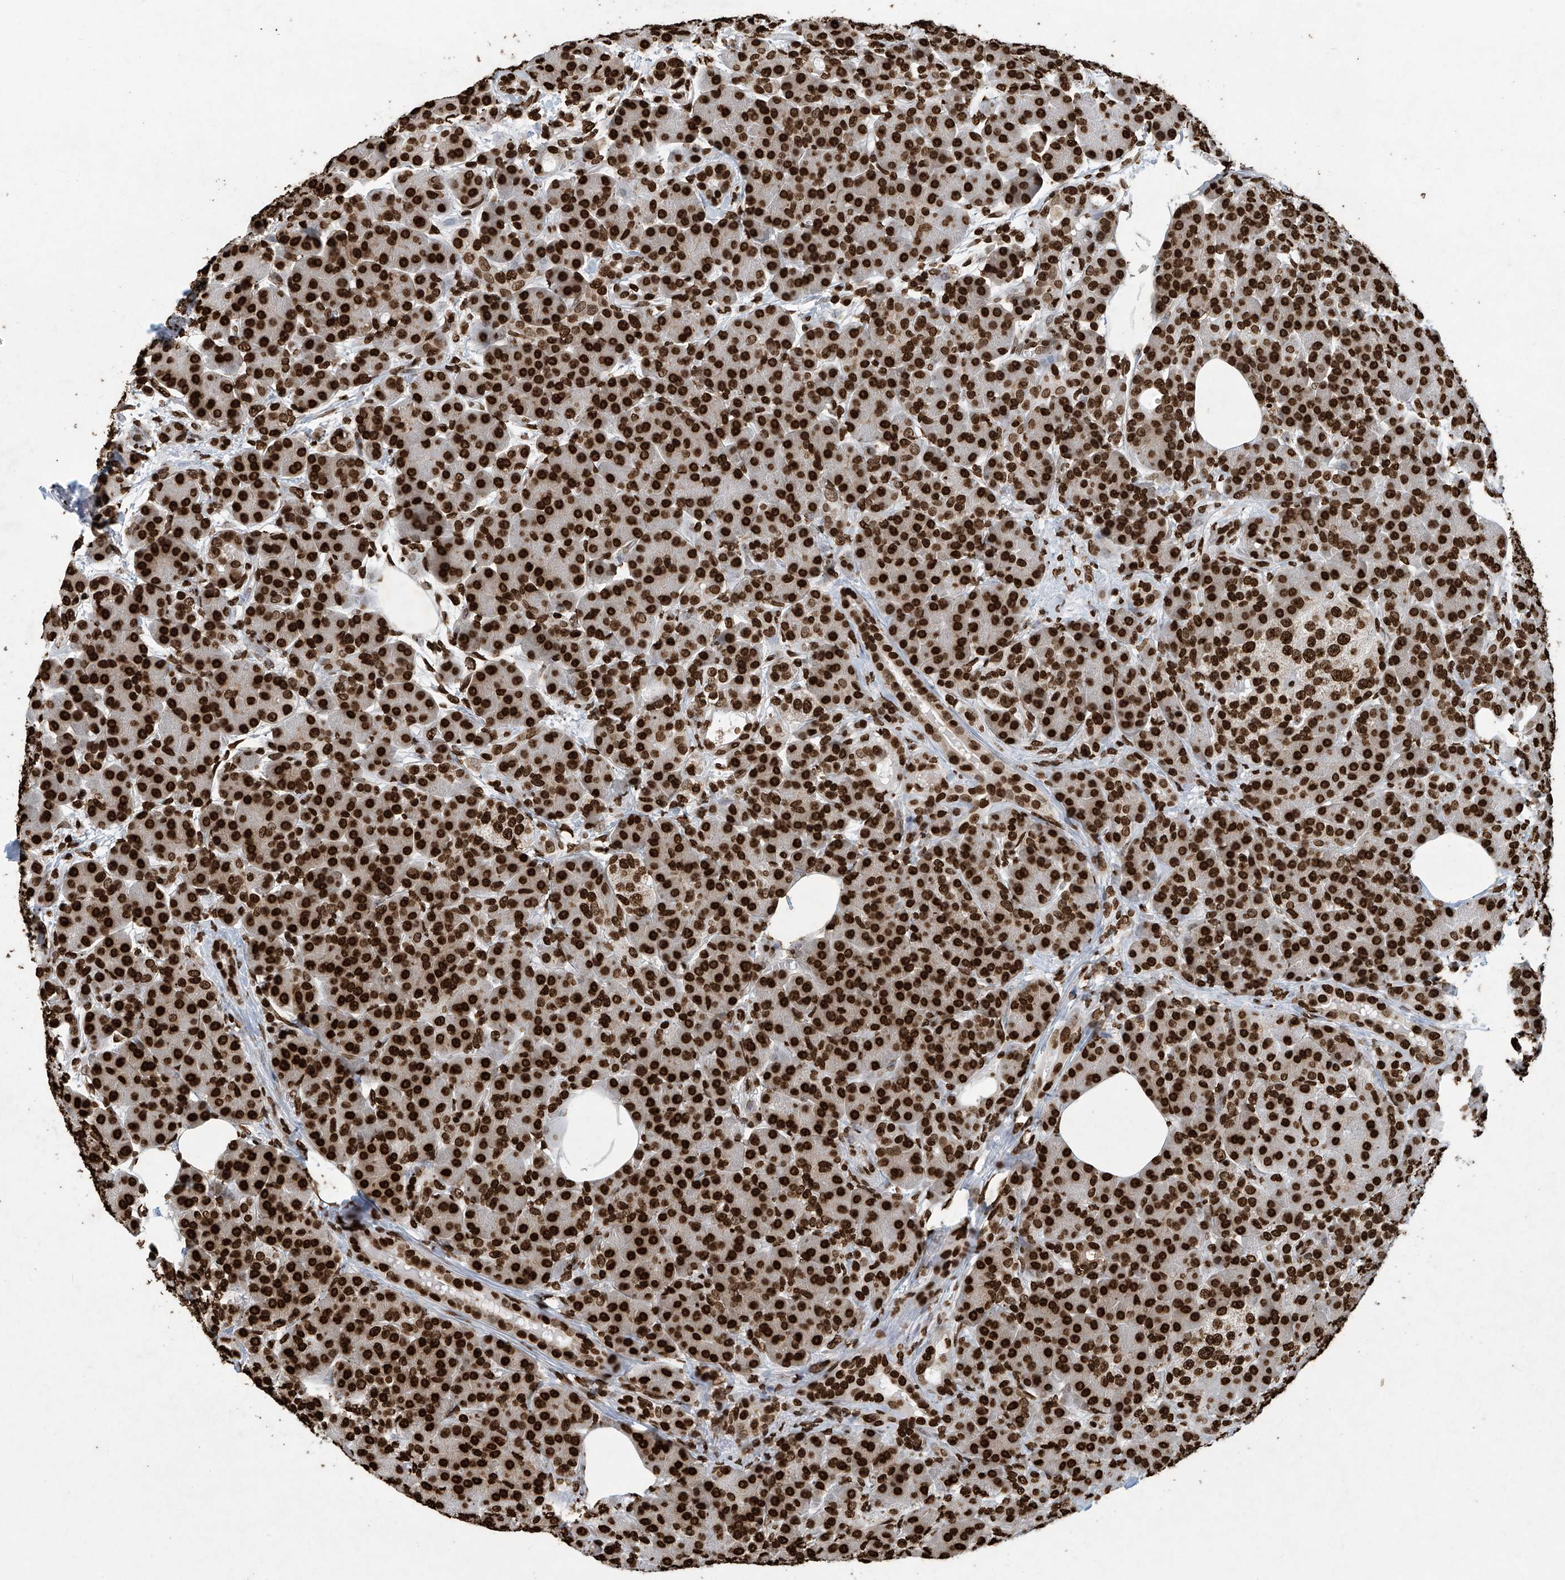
{"staining": {"intensity": "strong", "quantity": ">75%", "location": "nuclear"}, "tissue": "pancreas", "cell_type": "Exocrine glandular cells", "image_type": "normal", "snomed": [{"axis": "morphology", "description": "Normal tissue, NOS"}, {"axis": "topography", "description": "Pancreas"}], "caption": "A brown stain highlights strong nuclear staining of a protein in exocrine glandular cells of benign pancreas. Nuclei are stained in blue.", "gene": "H3", "patient": {"sex": "male", "age": 63}}